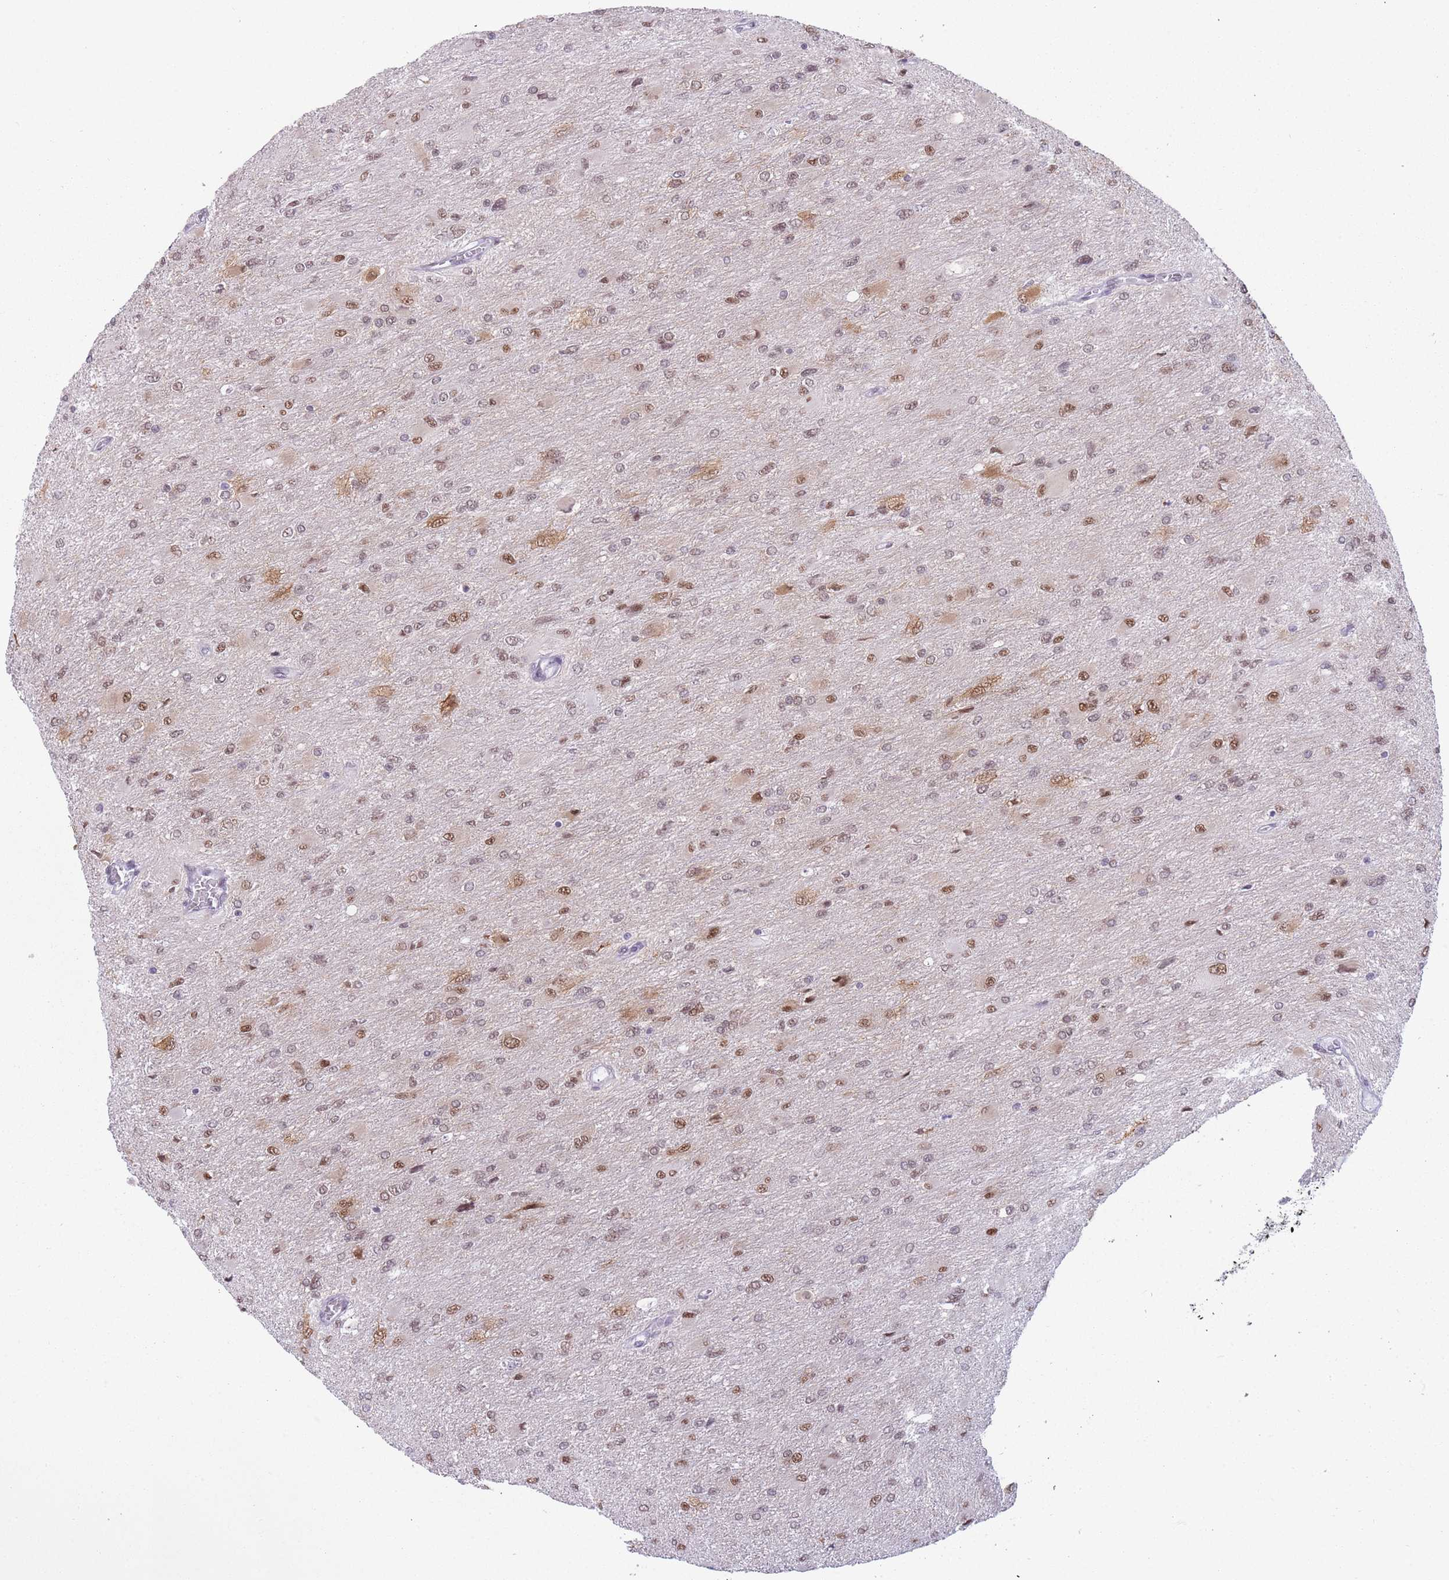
{"staining": {"intensity": "moderate", "quantity": "25%-75%", "location": "nuclear"}, "tissue": "glioma", "cell_type": "Tumor cells", "image_type": "cancer", "snomed": [{"axis": "morphology", "description": "Glioma, malignant, High grade"}, {"axis": "topography", "description": "Cerebral cortex"}], "caption": "The histopathology image shows staining of high-grade glioma (malignant), revealing moderate nuclear protein expression (brown color) within tumor cells.", "gene": "HNRNPUL1", "patient": {"sex": "female", "age": 36}}